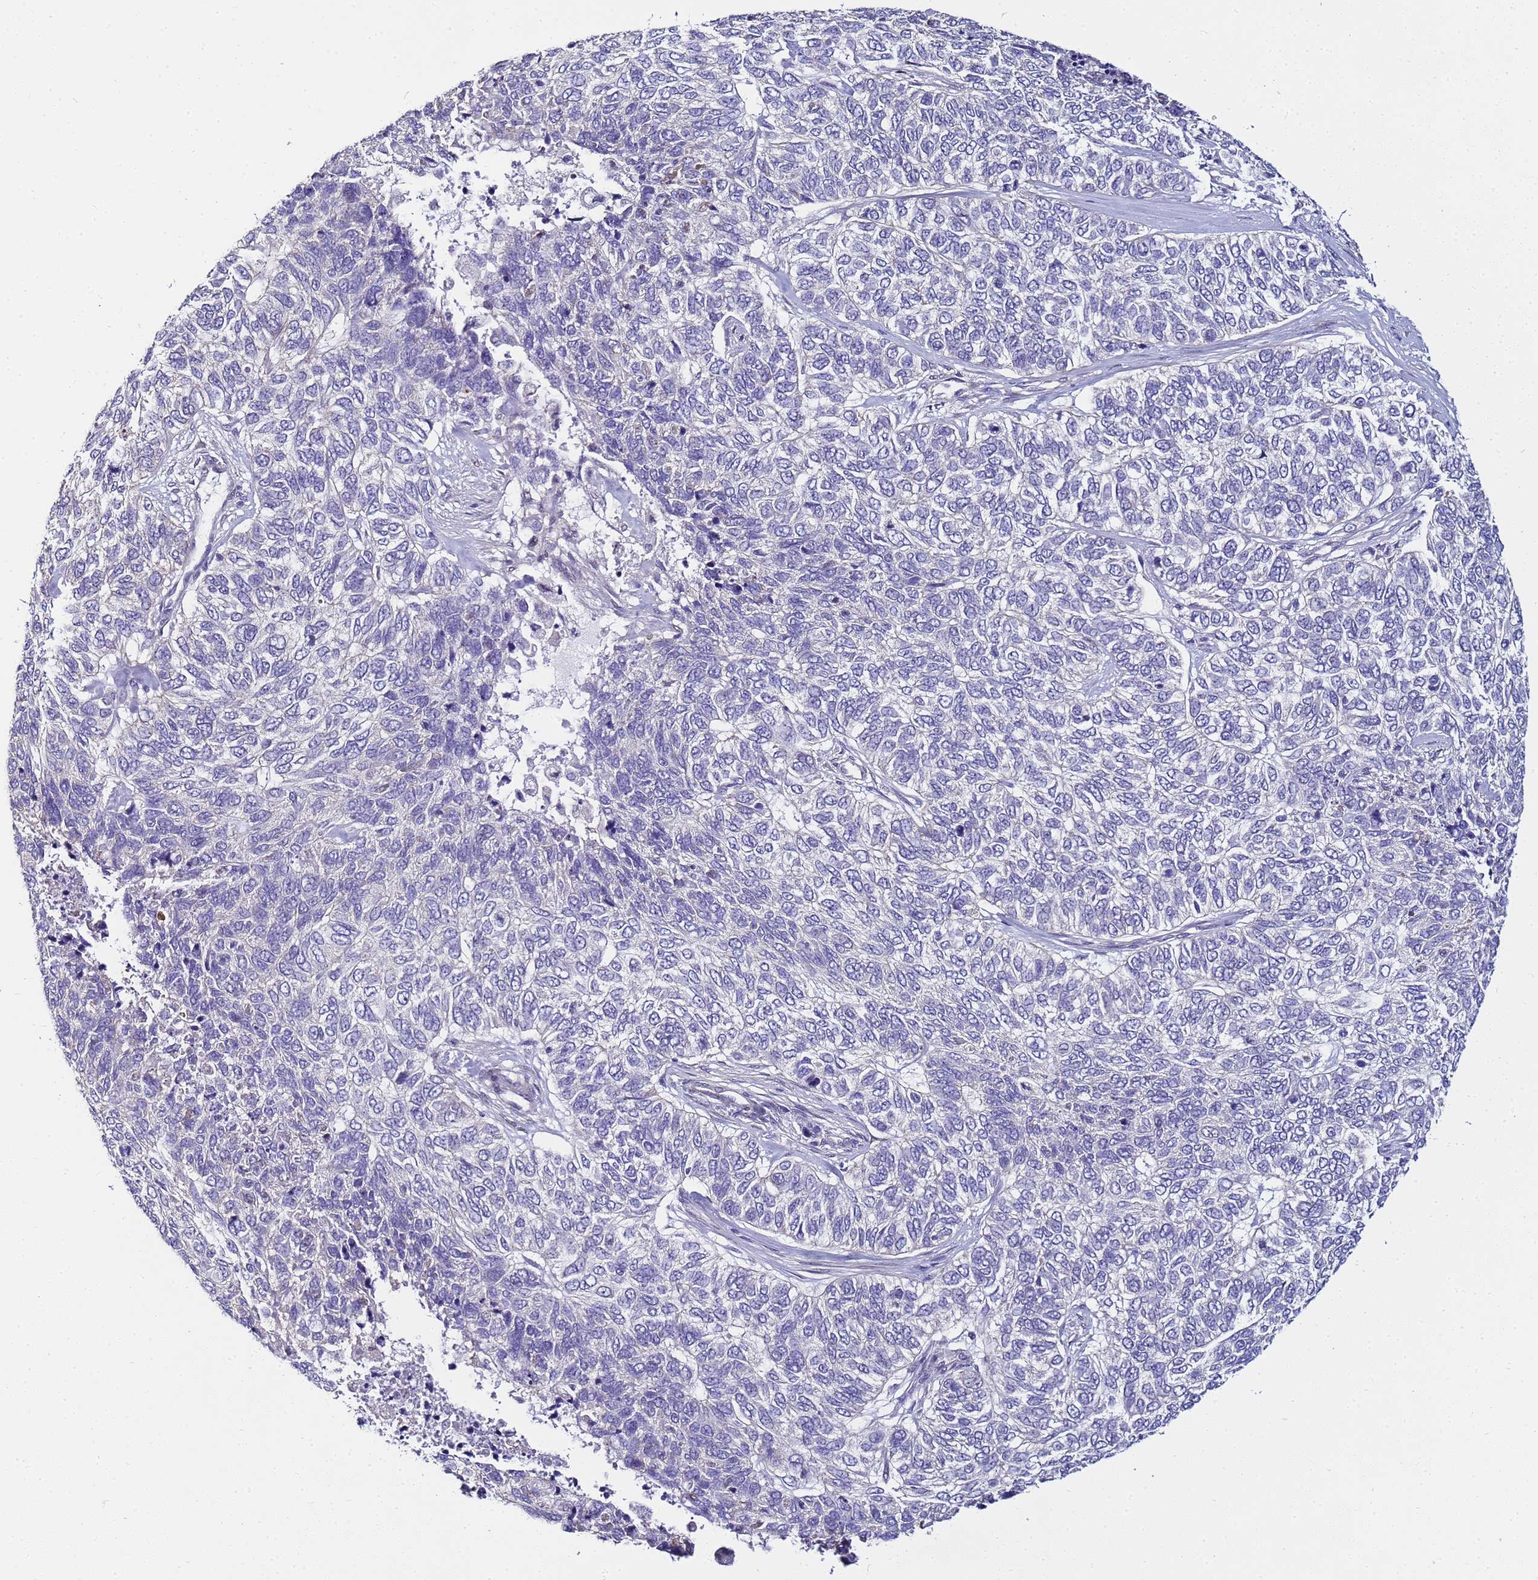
{"staining": {"intensity": "negative", "quantity": "none", "location": "none"}, "tissue": "skin cancer", "cell_type": "Tumor cells", "image_type": "cancer", "snomed": [{"axis": "morphology", "description": "Basal cell carcinoma"}, {"axis": "topography", "description": "Skin"}], "caption": "Immunohistochemistry (IHC) histopathology image of skin basal cell carcinoma stained for a protein (brown), which exhibits no staining in tumor cells.", "gene": "FAM166B", "patient": {"sex": "female", "age": 65}}